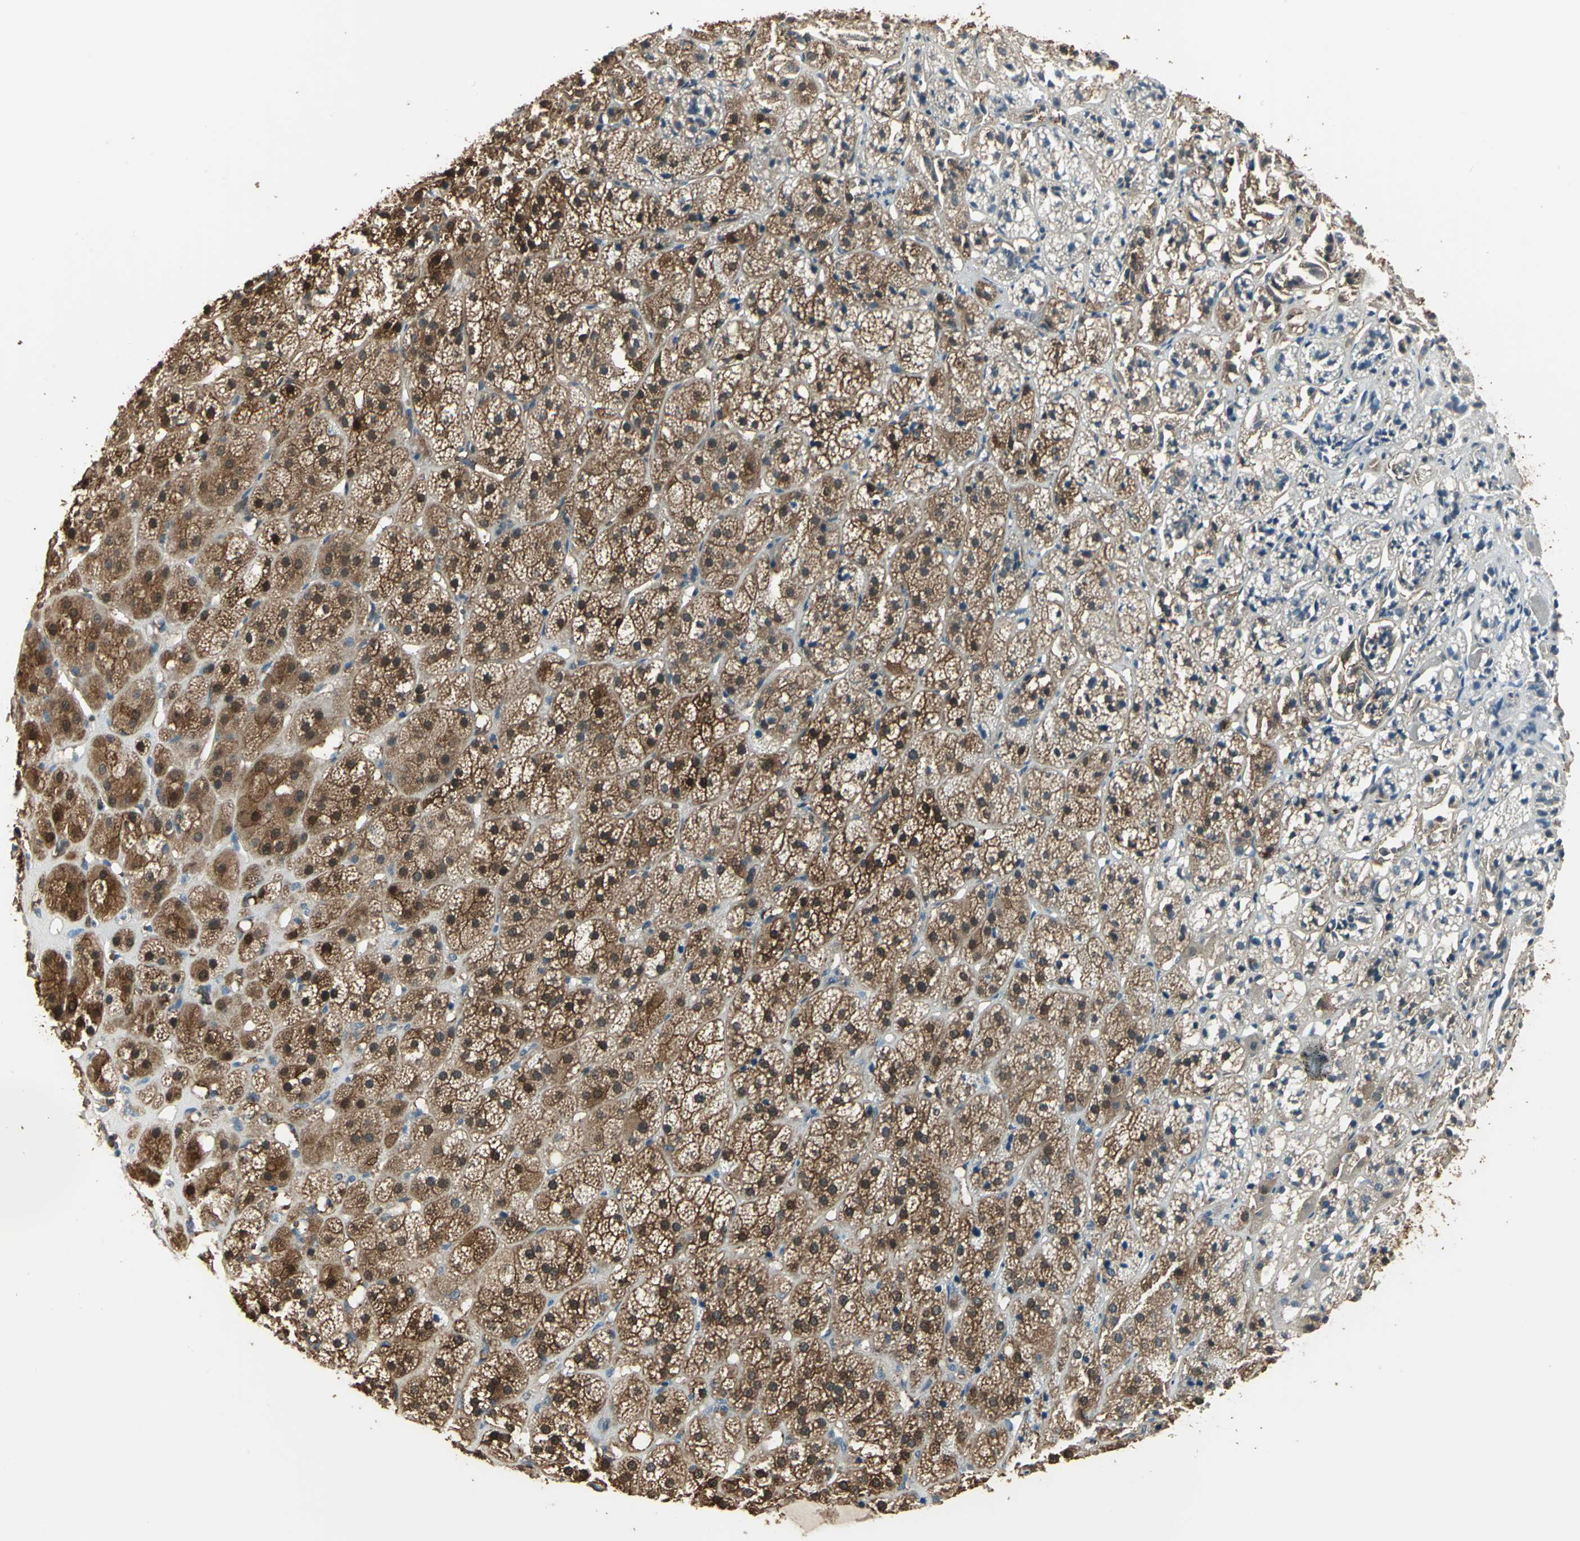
{"staining": {"intensity": "strong", "quantity": ">75%", "location": "cytoplasmic/membranous,nuclear"}, "tissue": "adrenal gland", "cell_type": "Glandular cells", "image_type": "normal", "snomed": [{"axis": "morphology", "description": "Normal tissue, NOS"}, {"axis": "topography", "description": "Adrenal gland"}], "caption": "Brown immunohistochemical staining in unremarkable human adrenal gland reveals strong cytoplasmic/membranous,nuclear expression in about >75% of glandular cells. The staining was performed using DAB (3,3'-diaminobenzidine), with brown indicating positive protein expression. Nuclei are stained blue with hematoxylin.", "gene": "DDAH1", "patient": {"sex": "female", "age": 71}}